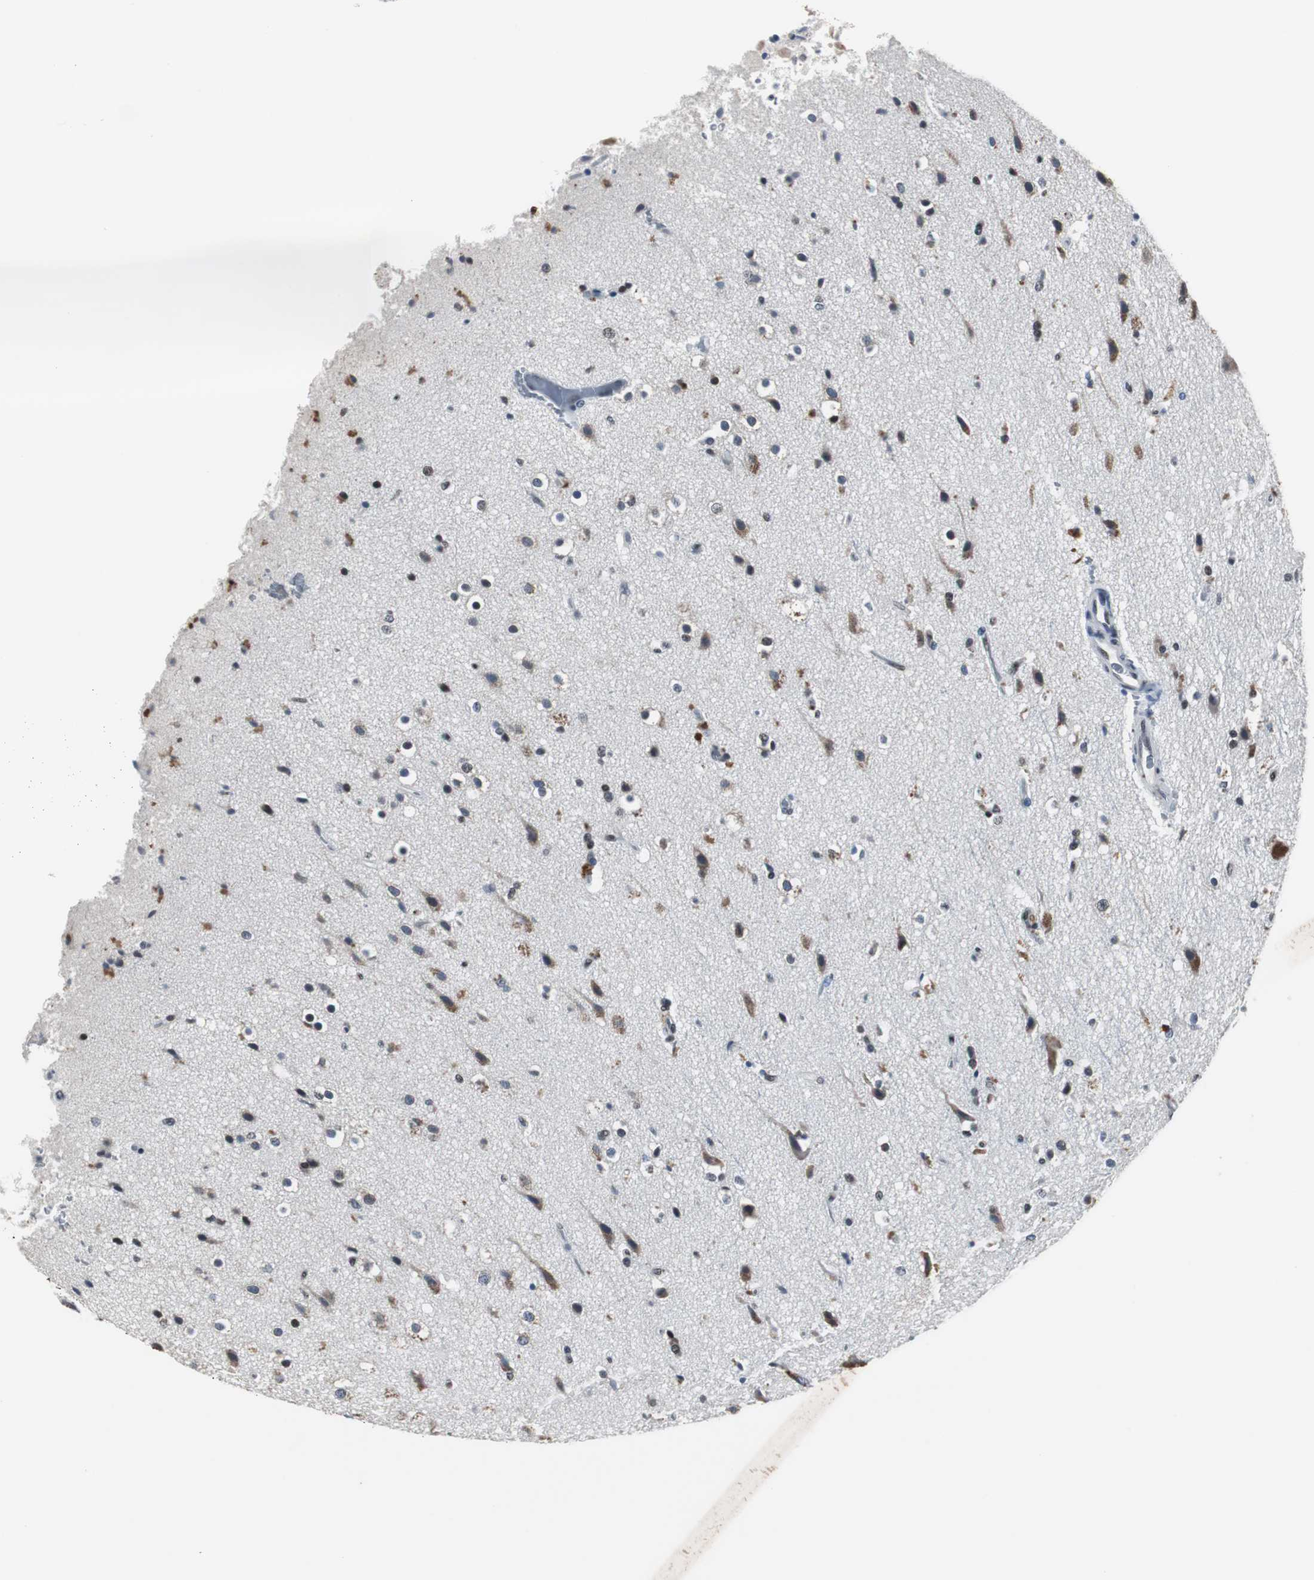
{"staining": {"intensity": "moderate", "quantity": "25%-75%", "location": "nuclear"}, "tissue": "glioma", "cell_type": "Tumor cells", "image_type": "cancer", "snomed": [{"axis": "morphology", "description": "Normal tissue, NOS"}, {"axis": "morphology", "description": "Glioma, malignant, High grade"}, {"axis": "topography", "description": "Cerebral cortex"}], "caption": "Malignant glioma (high-grade) was stained to show a protein in brown. There is medium levels of moderate nuclear positivity in about 25%-75% of tumor cells.", "gene": "RAD9A", "patient": {"sex": "male", "age": 77}}